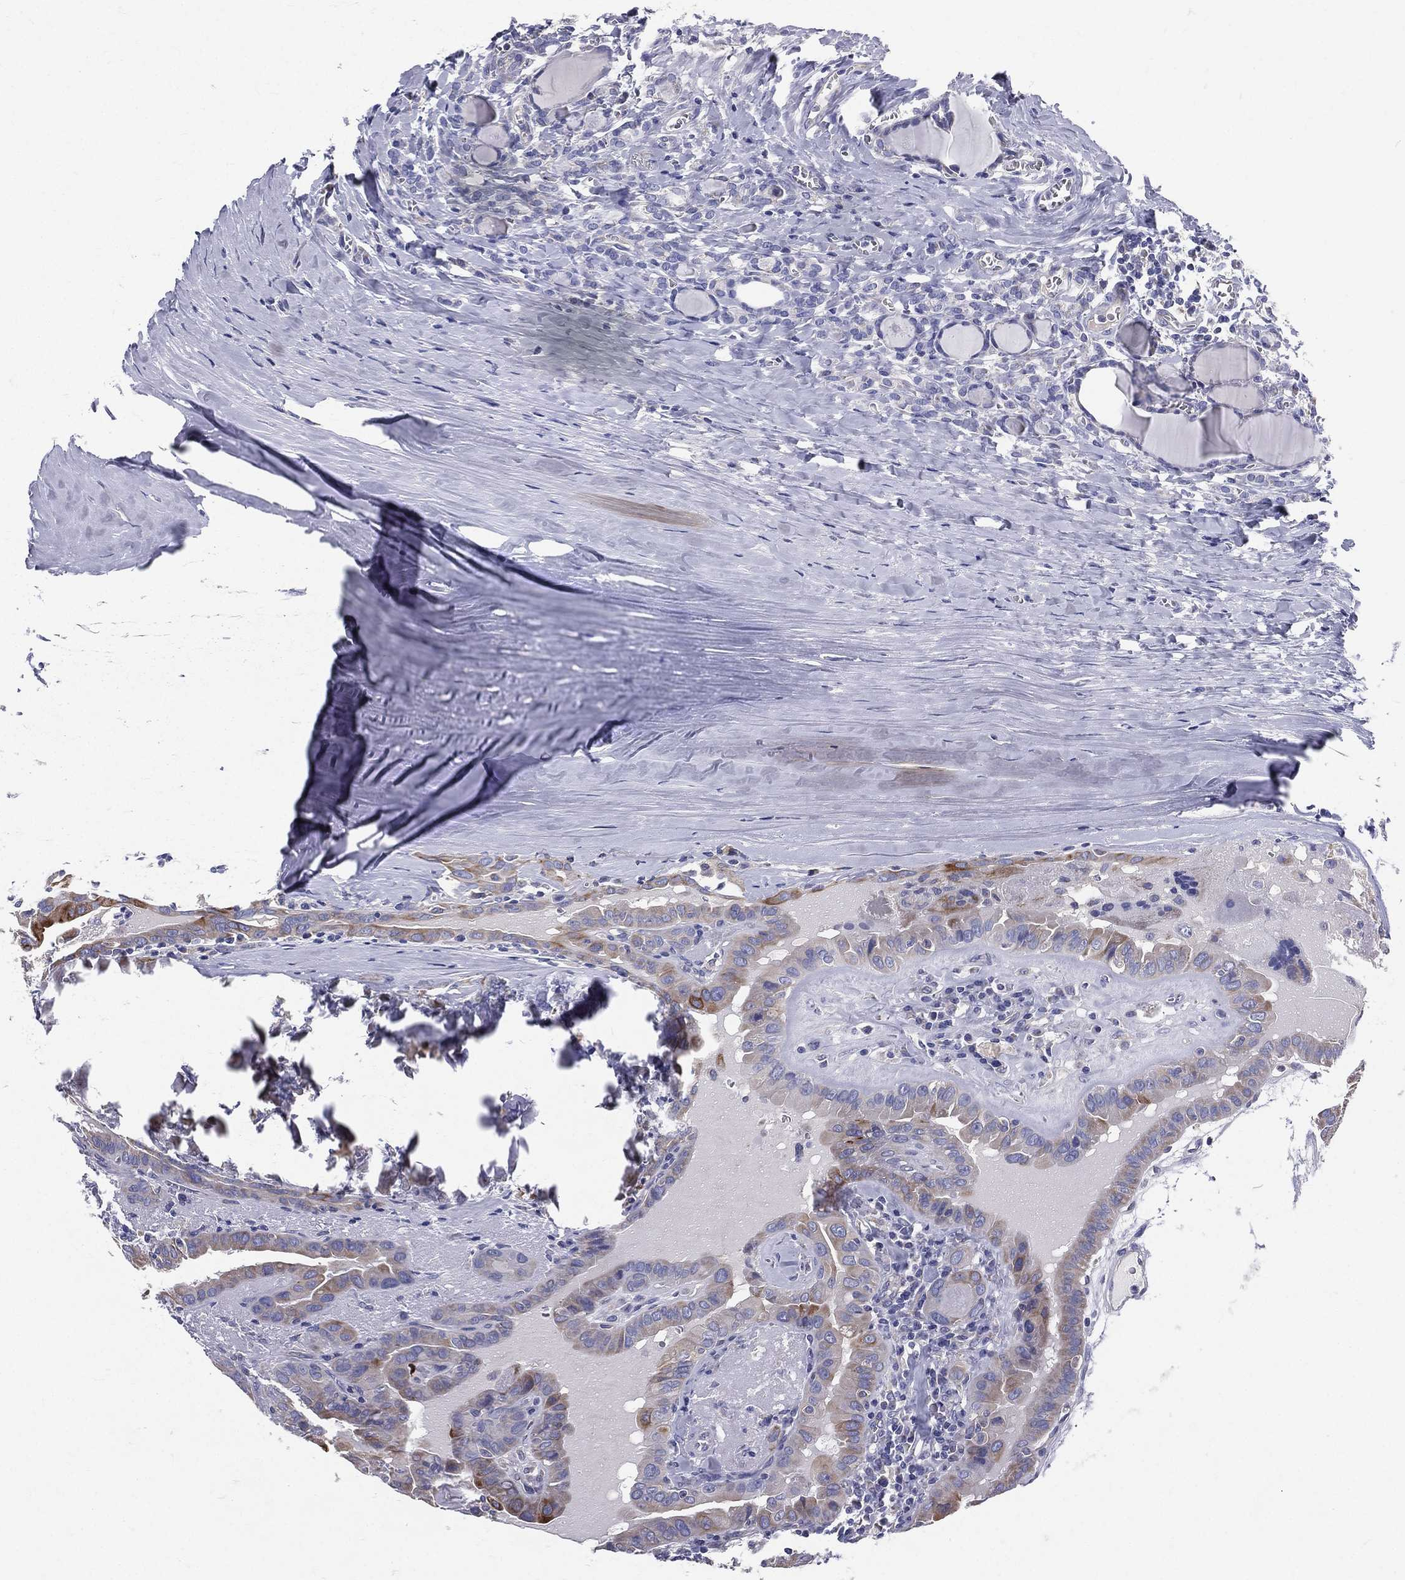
{"staining": {"intensity": "moderate", "quantity": ">75%", "location": "cytoplasmic/membranous"}, "tissue": "thyroid cancer", "cell_type": "Tumor cells", "image_type": "cancer", "snomed": [{"axis": "morphology", "description": "Papillary adenocarcinoma, NOS"}, {"axis": "topography", "description": "Thyroid gland"}], "caption": "Immunohistochemistry (DAB (3,3'-diaminobenzidine)) staining of human thyroid papillary adenocarcinoma exhibits moderate cytoplasmic/membranous protein positivity in about >75% of tumor cells.", "gene": "PWWP3A", "patient": {"sex": "female", "age": 37}}